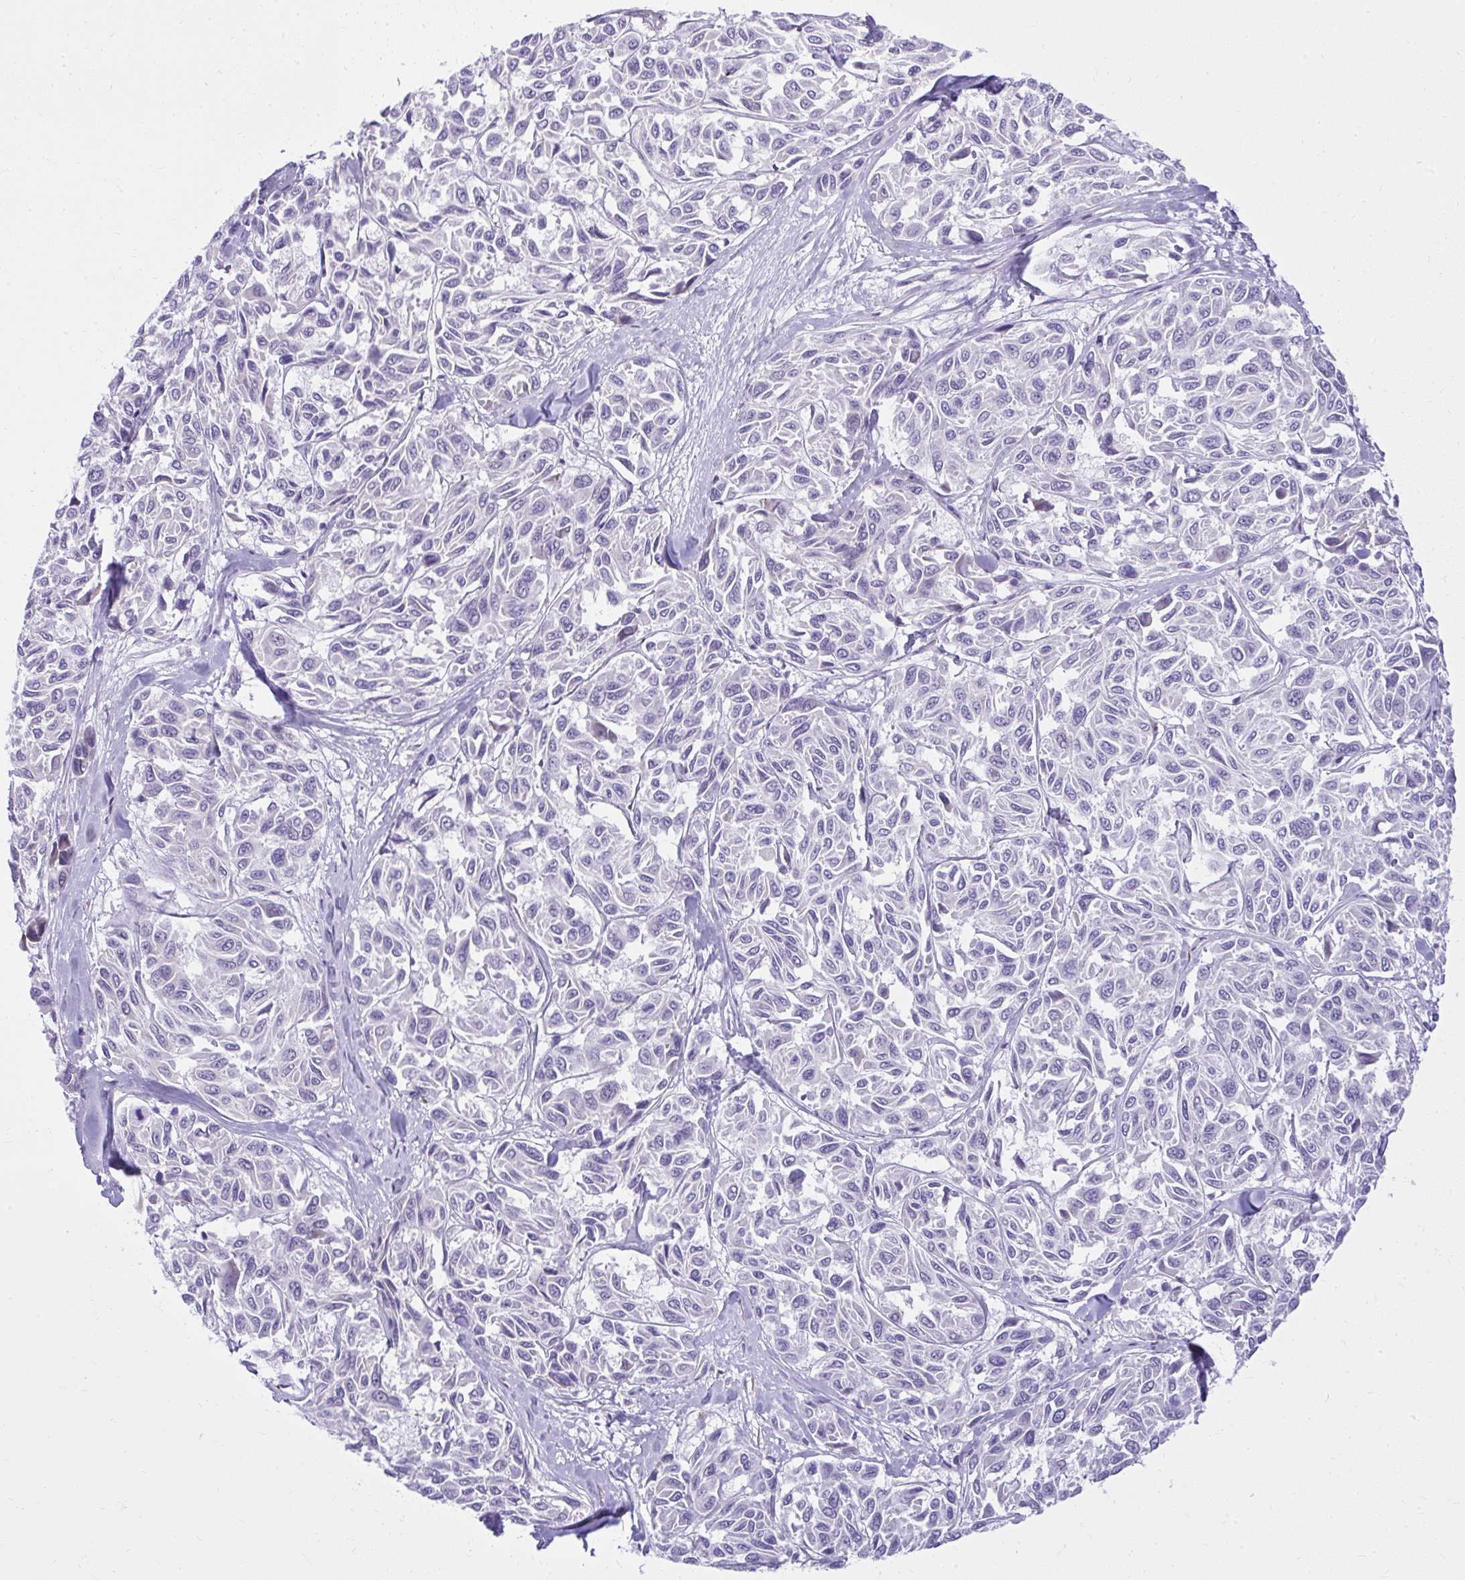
{"staining": {"intensity": "negative", "quantity": "none", "location": "none"}, "tissue": "melanoma", "cell_type": "Tumor cells", "image_type": "cancer", "snomed": [{"axis": "morphology", "description": "Malignant melanoma, NOS"}, {"axis": "topography", "description": "Skin"}], "caption": "IHC micrograph of neoplastic tissue: melanoma stained with DAB demonstrates no significant protein expression in tumor cells.", "gene": "PRAP1", "patient": {"sex": "female", "age": 66}}